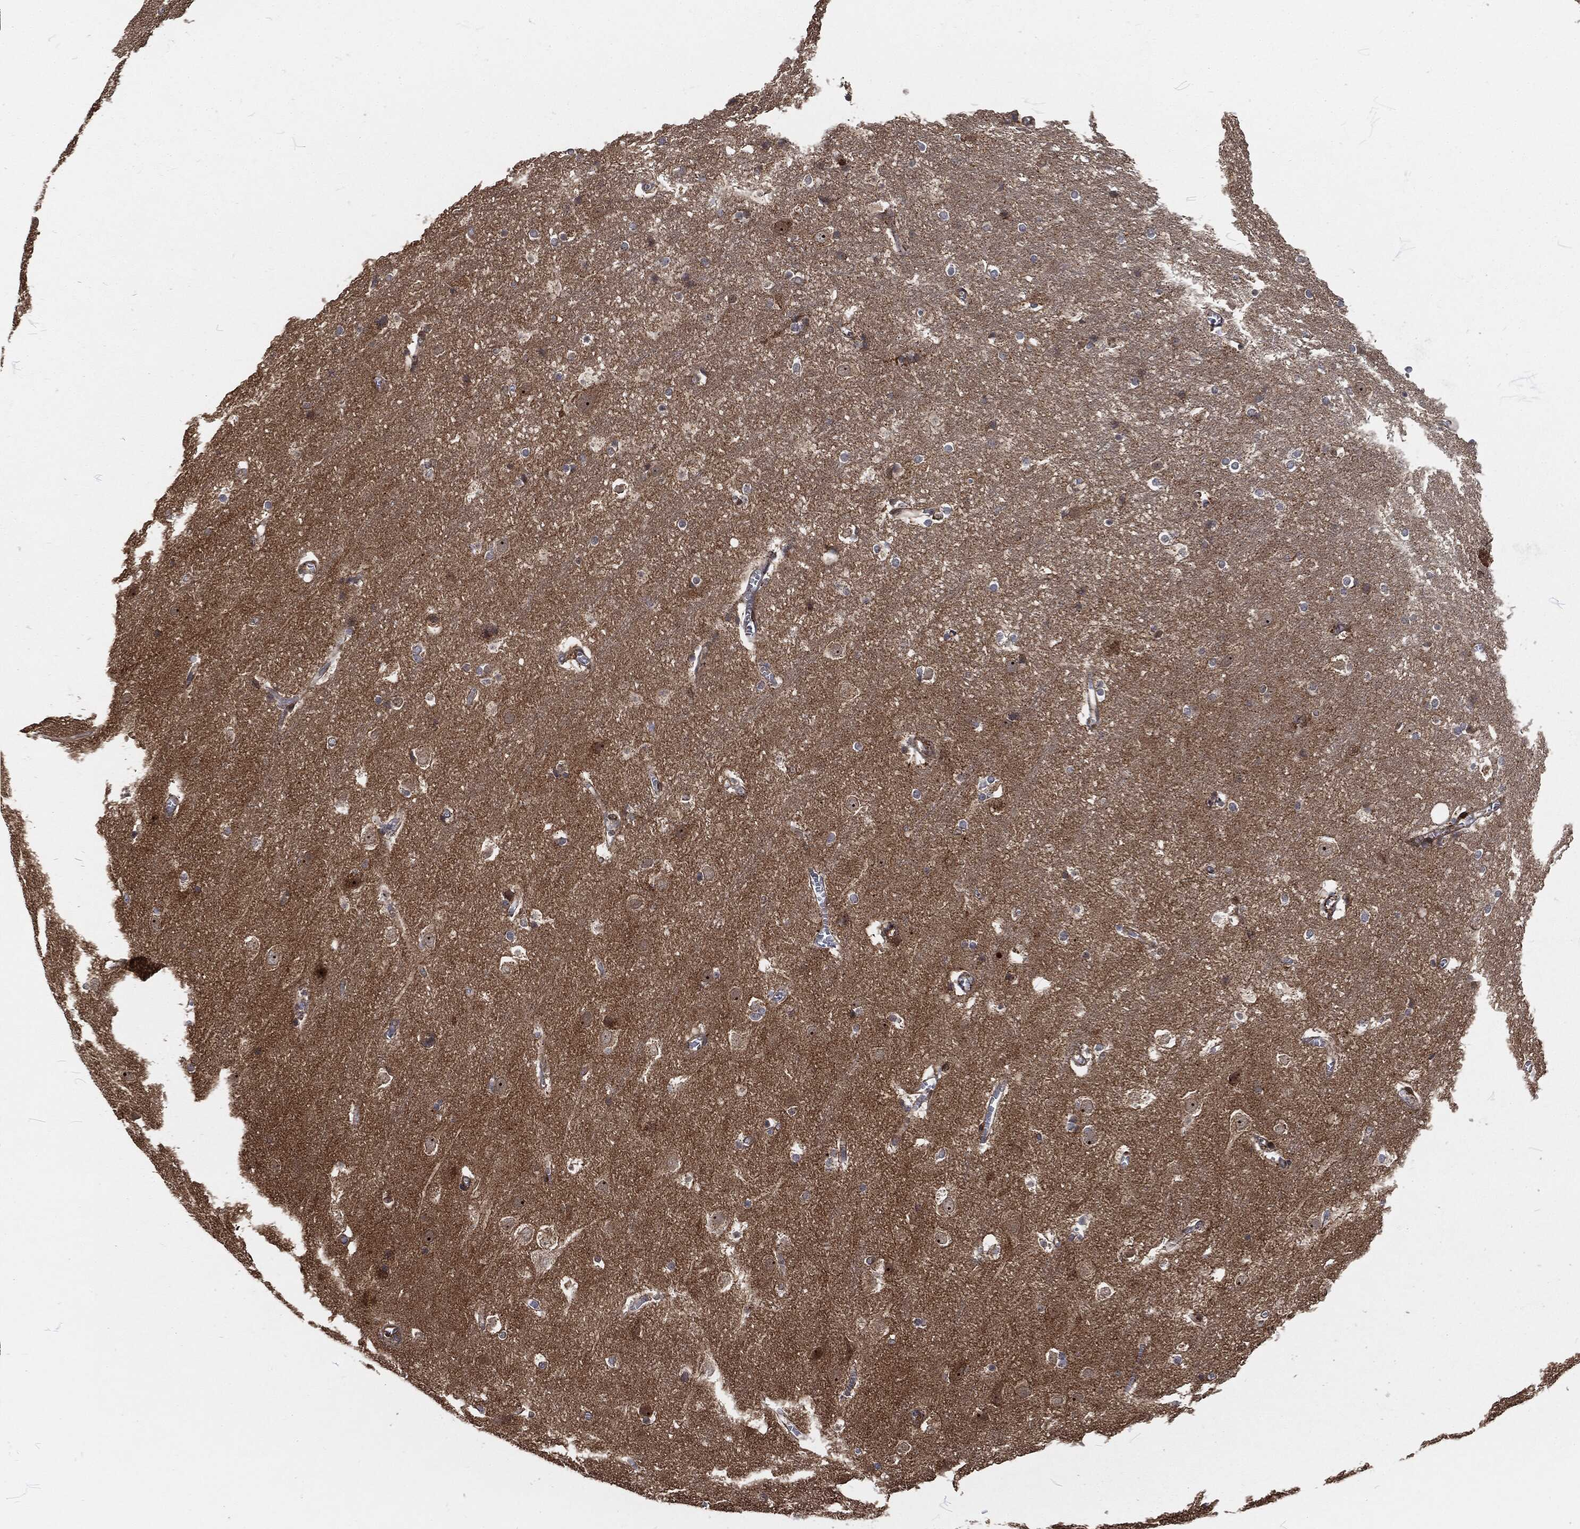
{"staining": {"intensity": "negative", "quantity": "none", "location": "none"}, "tissue": "cerebral cortex", "cell_type": "Endothelial cells", "image_type": "normal", "snomed": [{"axis": "morphology", "description": "Normal tissue, NOS"}, {"axis": "topography", "description": "Cerebral cortex"}], "caption": "This photomicrograph is of benign cerebral cortex stained with immunohistochemistry (IHC) to label a protein in brown with the nuclei are counter-stained blue. There is no expression in endothelial cells. The staining was performed using DAB to visualize the protein expression in brown, while the nuclei were stained in blue with hematoxylin (Magnification: 20x).", "gene": "RFTN1", "patient": {"sex": "male", "age": 59}}